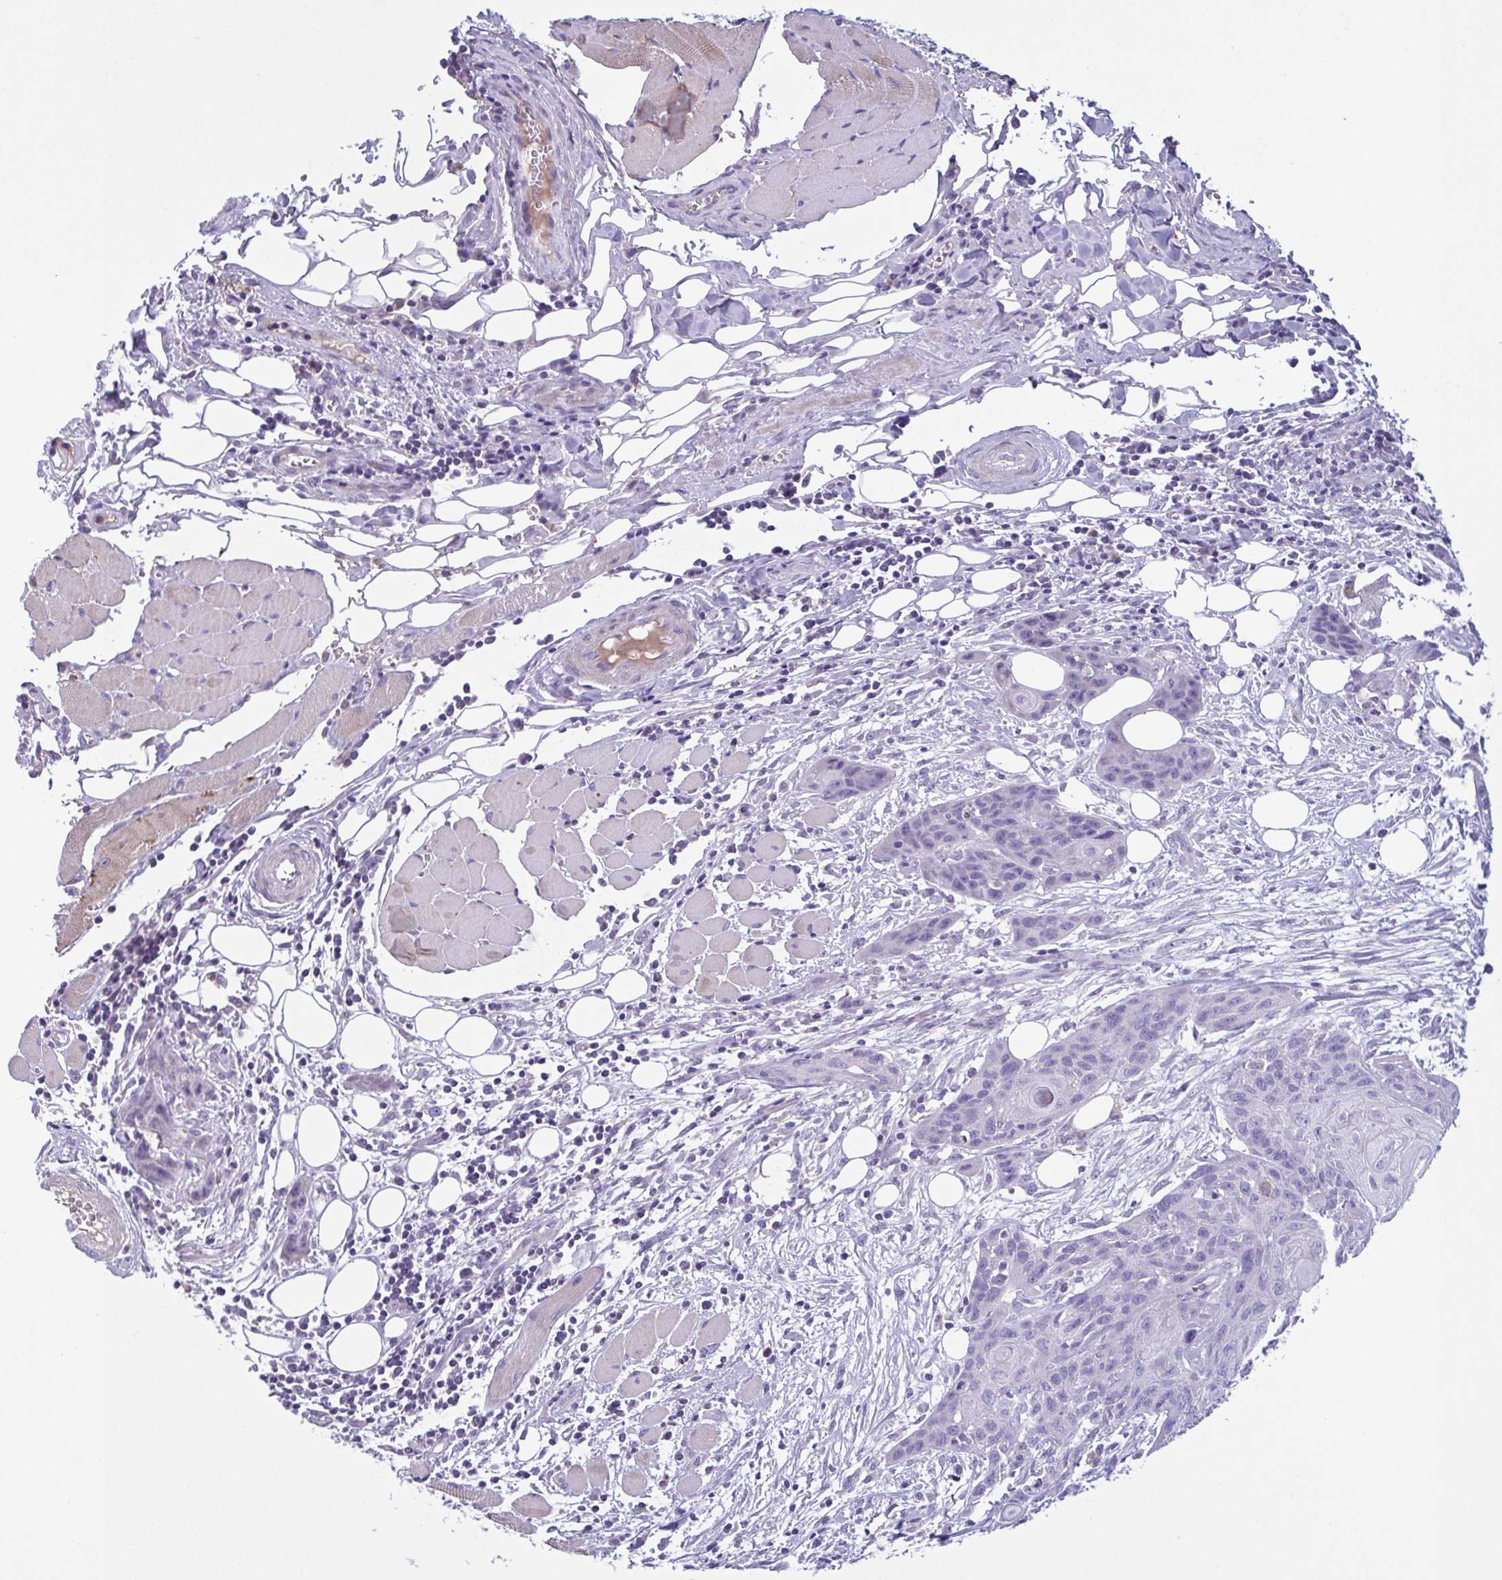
{"staining": {"intensity": "negative", "quantity": "none", "location": "none"}, "tissue": "head and neck cancer", "cell_type": "Tumor cells", "image_type": "cancer", "snomed": [{"axis": "morphology", "description": "Squamous cell carcinoma, NOS"}, {"axis": "topography", "description": "Oral tissue"}, {"axis": "topography", "description": "Head-Neck"}], "caption": "An immunohistochemistry histopathology image of squamous cell carcinoma (head and neck) is shown. There is no staining in tumor cells of squamous cell carcinoma (head and neck).", "gene": "F13B", "patient": {"sex": "male", "age": 58}}